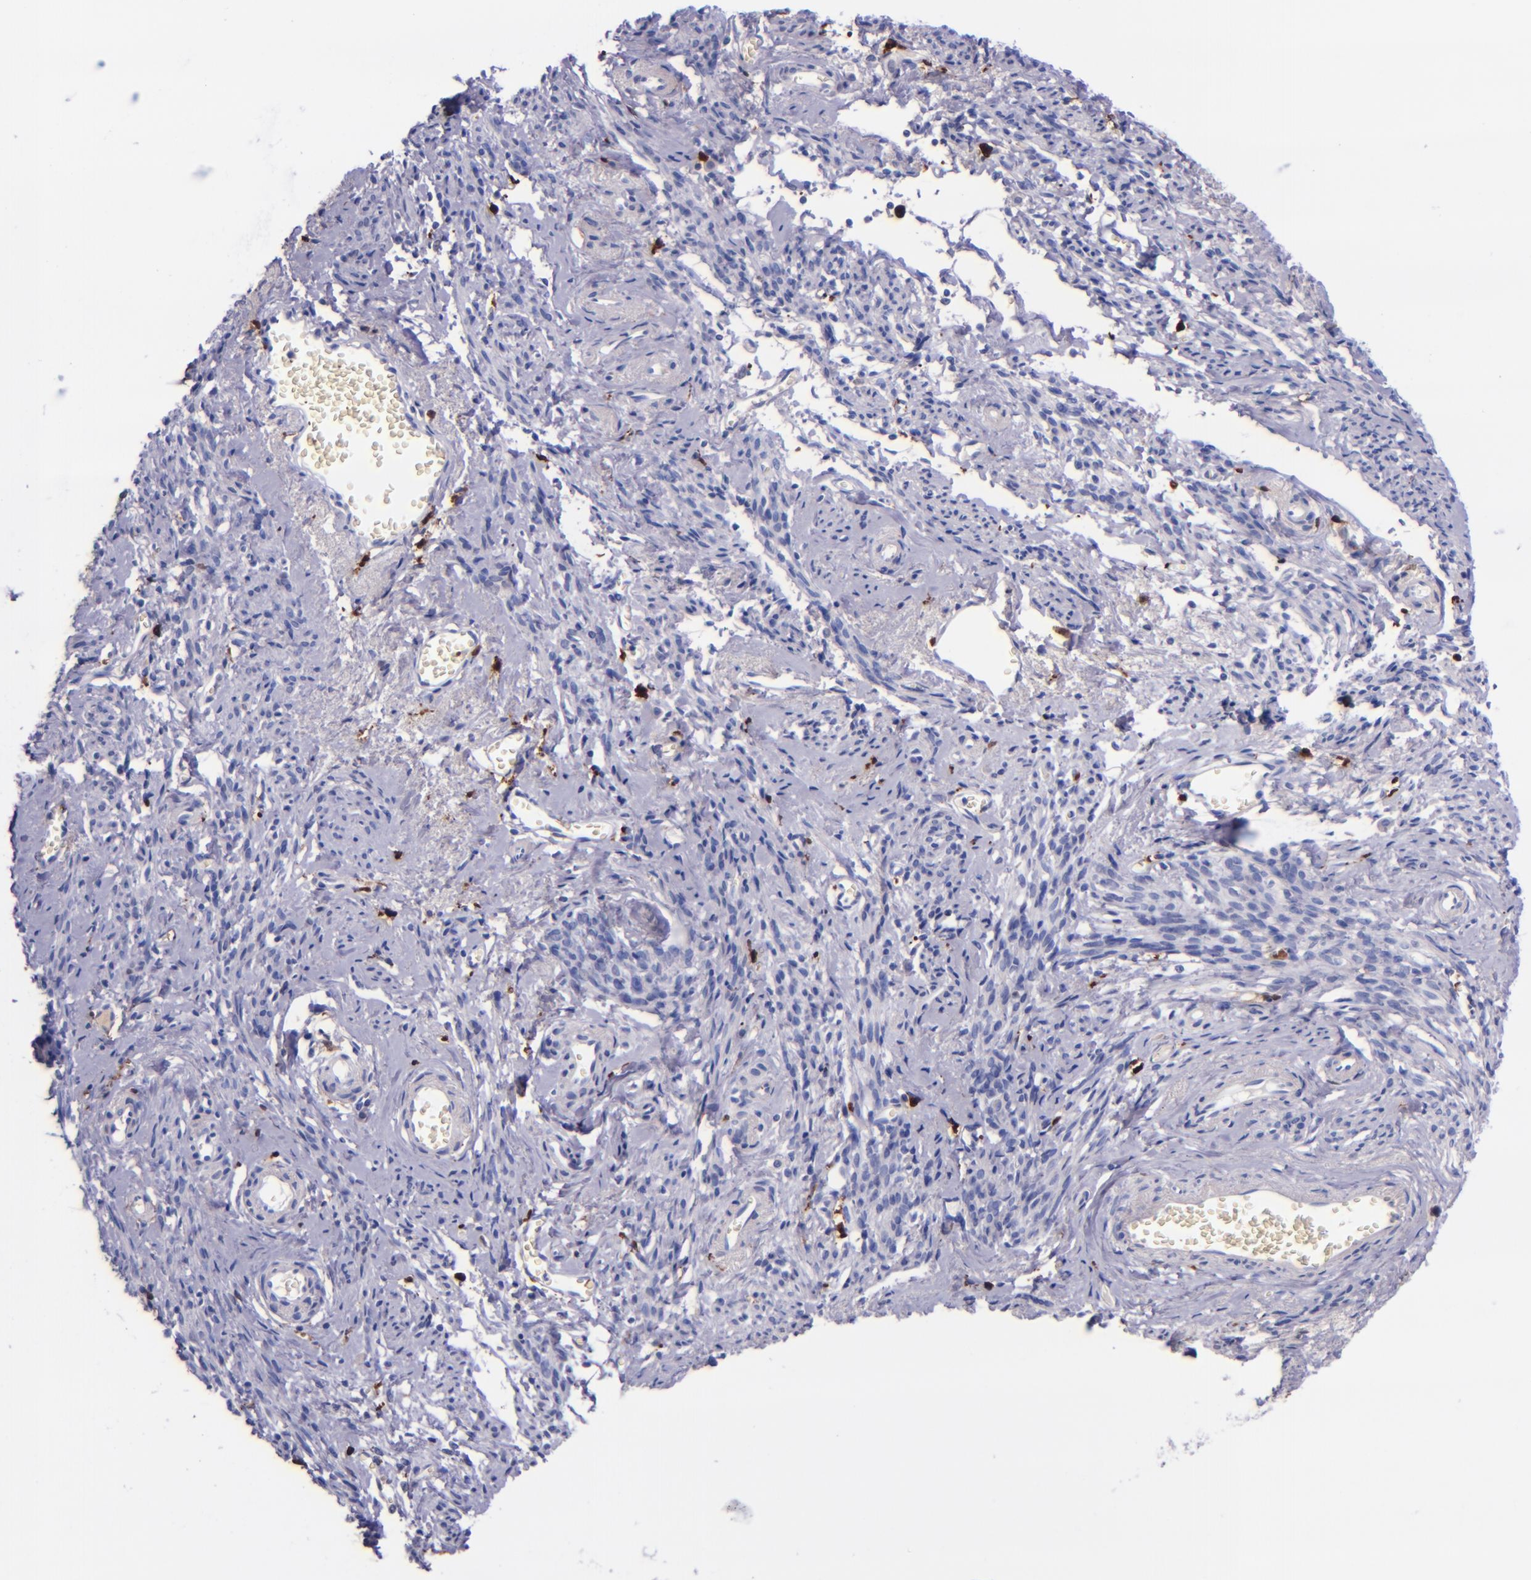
{"staining": {"intensity": "negative", "quantity": "none", "location": "none"}, "tissue": "endometrial cancer", "cell_type": "Tumor cells", "image_type": "cancer", "snomed": [{"axis": "morphology", "description": "Adenocarcinoma, NOS"}, {"axis": "topography", "description": "Endometrium"}], "caption": "This photomicrograph is of adenocarcinoma (endometrial) stained with IHC to label a protein in brown with the nuclei are counter-stained blue. There is no staining in tumor cells. Brightfield microscopy of IHC stained with DAB (brown) and hematoxylin (blue), captured at high magnification.", "gene": "F13A1", "patient": {"sex": "female", "age": 75}}